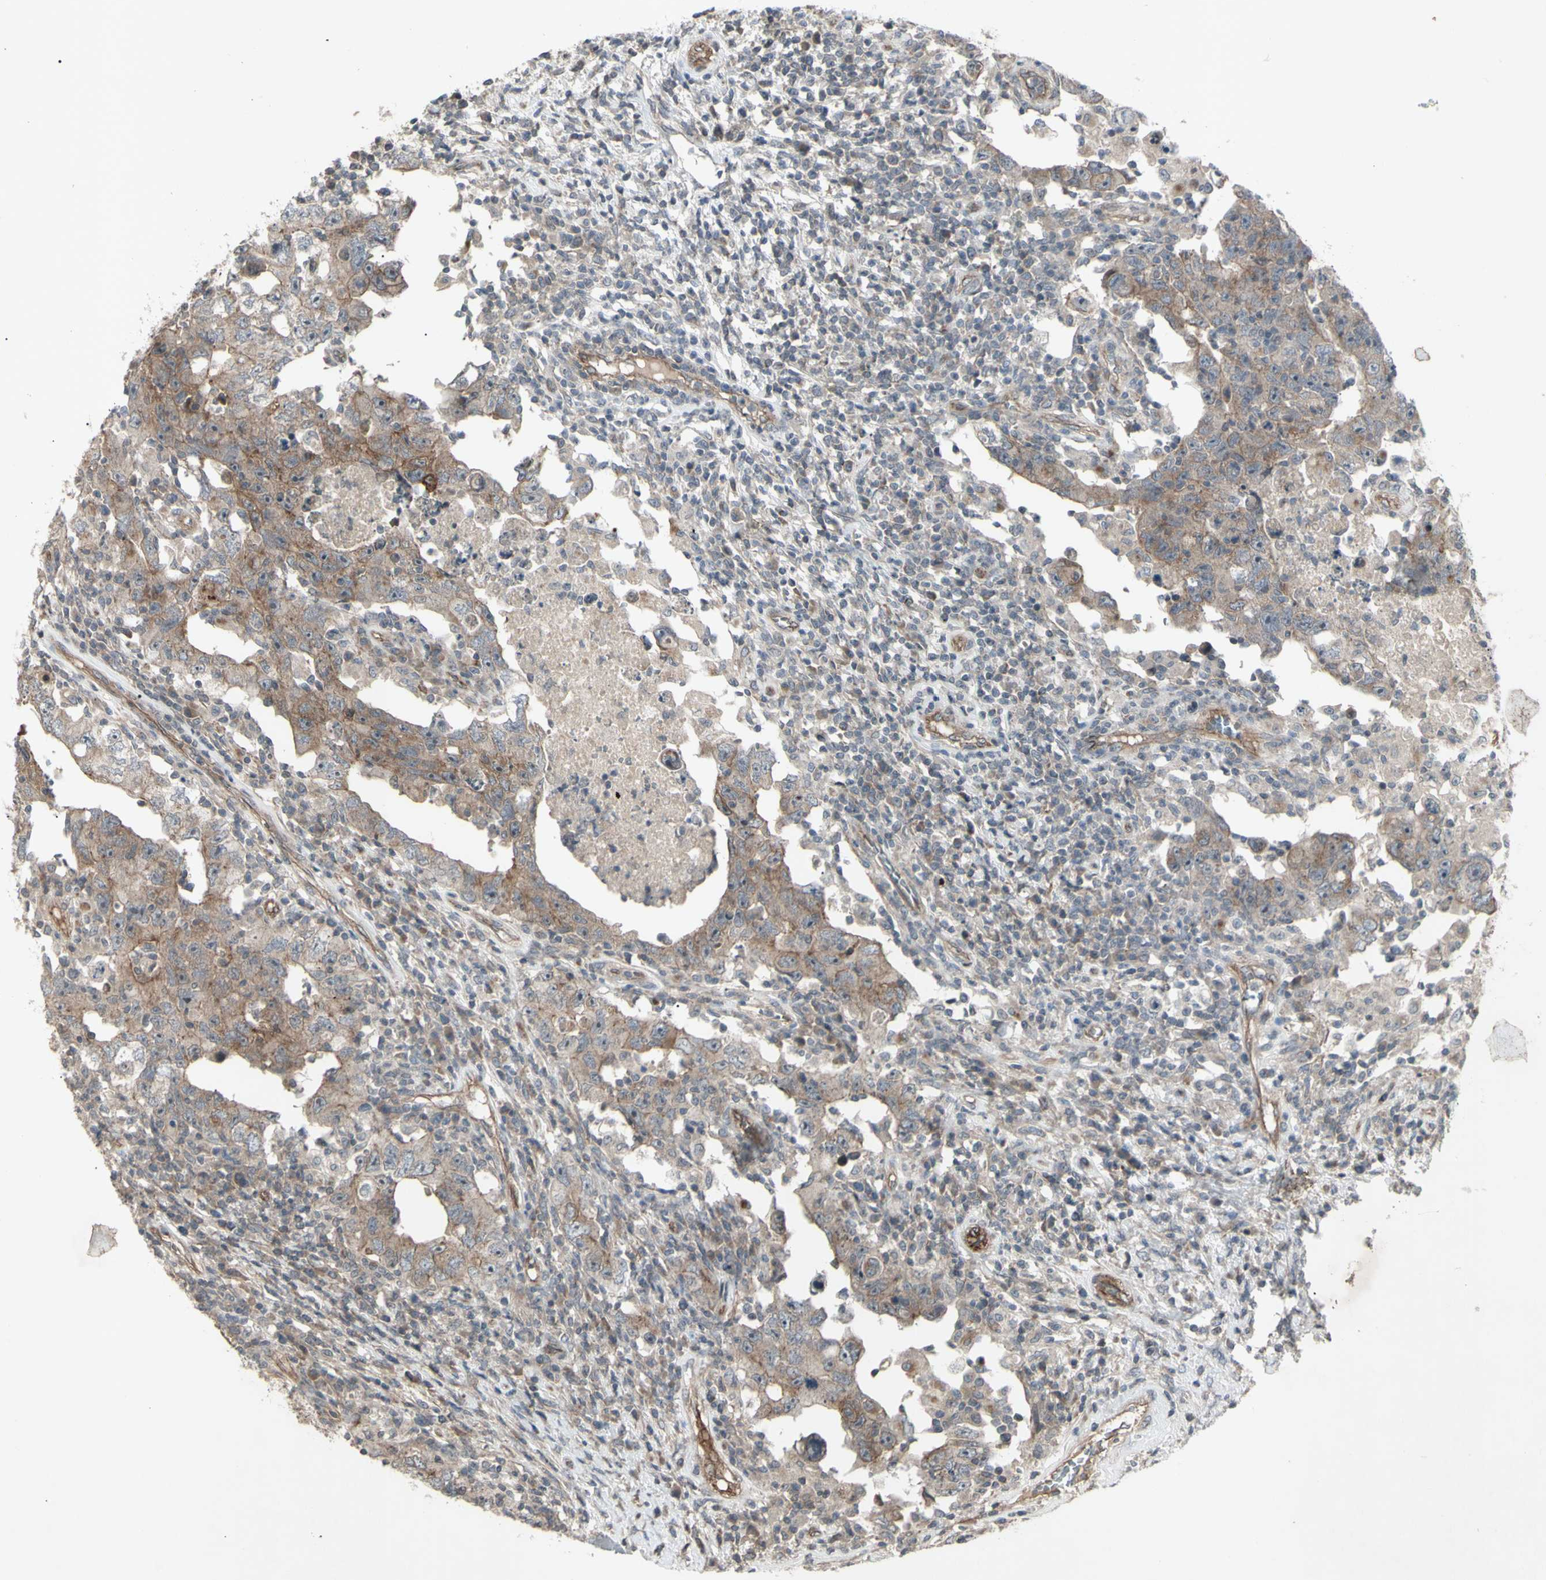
{"staining": {"intensity": "weak", "quantity": ">75%", "location": "cytoplasmic/membranous"}, "tissue": "testis cancer", "cell_type": "Tumor cells", "image_type": "cancer", "snomed": [{"axis": "morphology", "description": "Carcinoma, Embryonal, NOS"}, {"axis": "topography", "description": "Testis"}], "caption": "Testis cancer (embryonal carcinoma) stained with DAB immunohistochemistry (IHC) exhibits low levels of weak cytoplasmic/membranous positivity in approximately >75% of tumor cells. (DAB IHC with brightfield microscopy, high magnification).", "gene": "JAG1", "patient": {"sex": "male", "age": 26}}